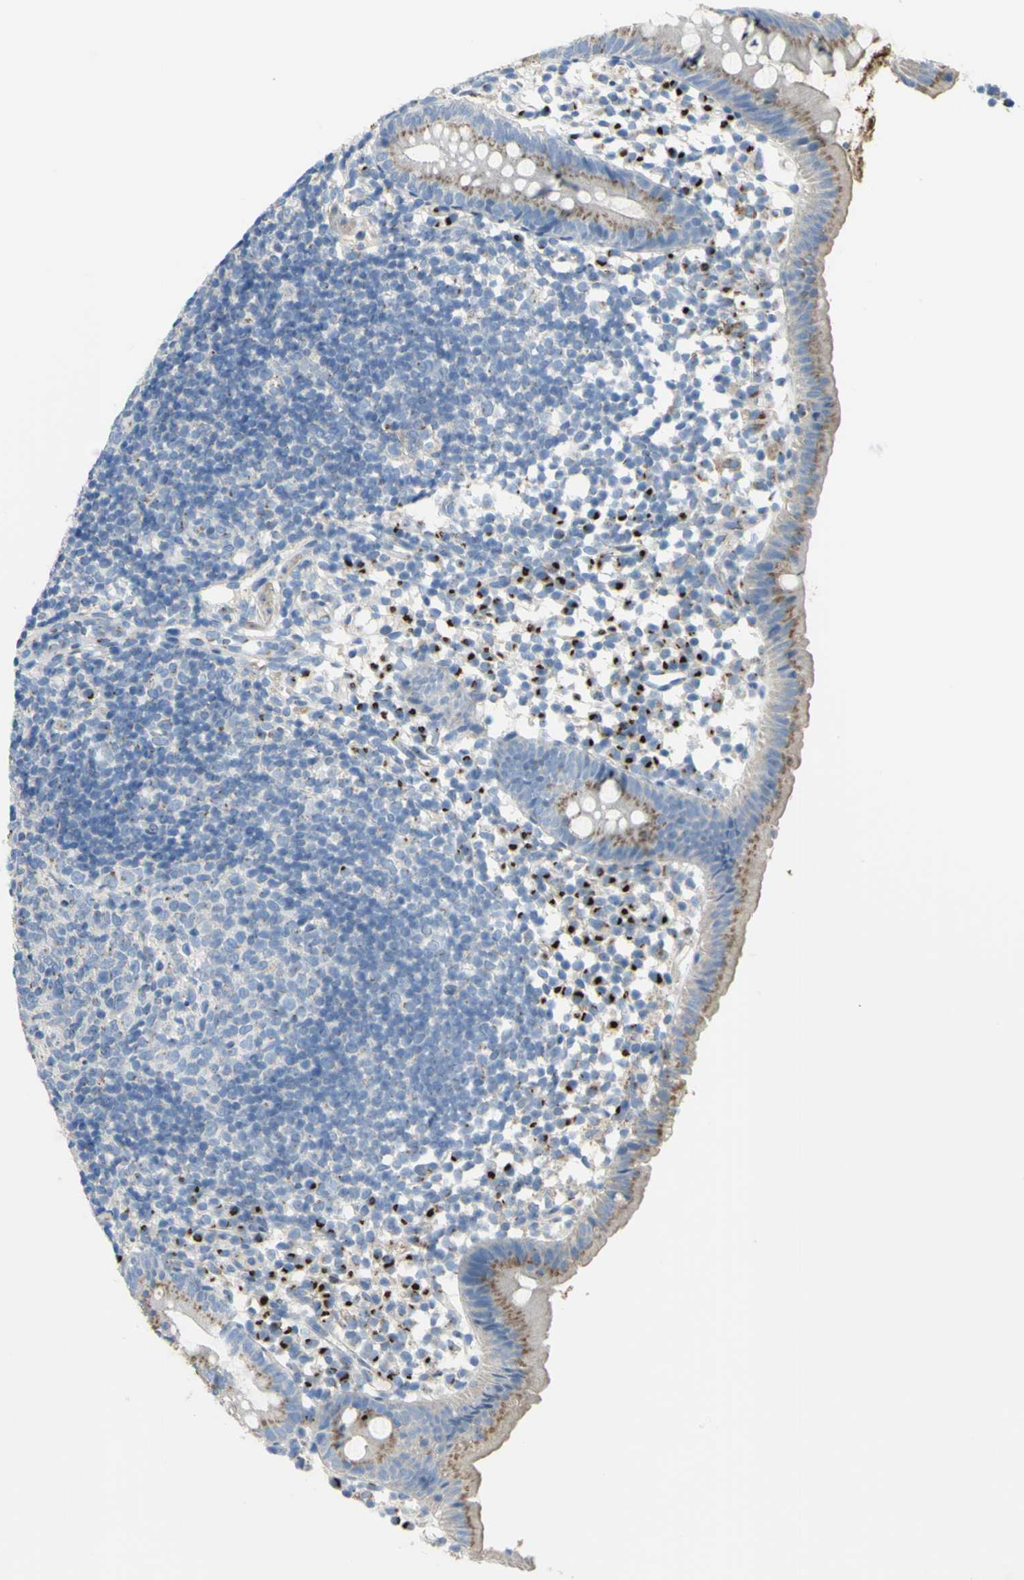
{"staining": {"intensity": "moderate", "quantity": ">75%", "location": "cytoplasmic/membranous"}, "tissue": "appendix", "cell_type": "Glandular cells", "image_type": "normal", "snomed": [{"axis": "morphology", "description": "Normal tissue, NOS"}, {"axis": "topography", "description": "Appendix"}], "caption": "Immunohistochemical staining of benign appendix shows moderate cytoplasmic/membranous protein staining in approximately >75% of glandular cells. (DAB IHC, brown staining for protein, blue staining for nuclei).", "gene": "B4GALT3", "patient": {"sex": "female", "age": 20}}